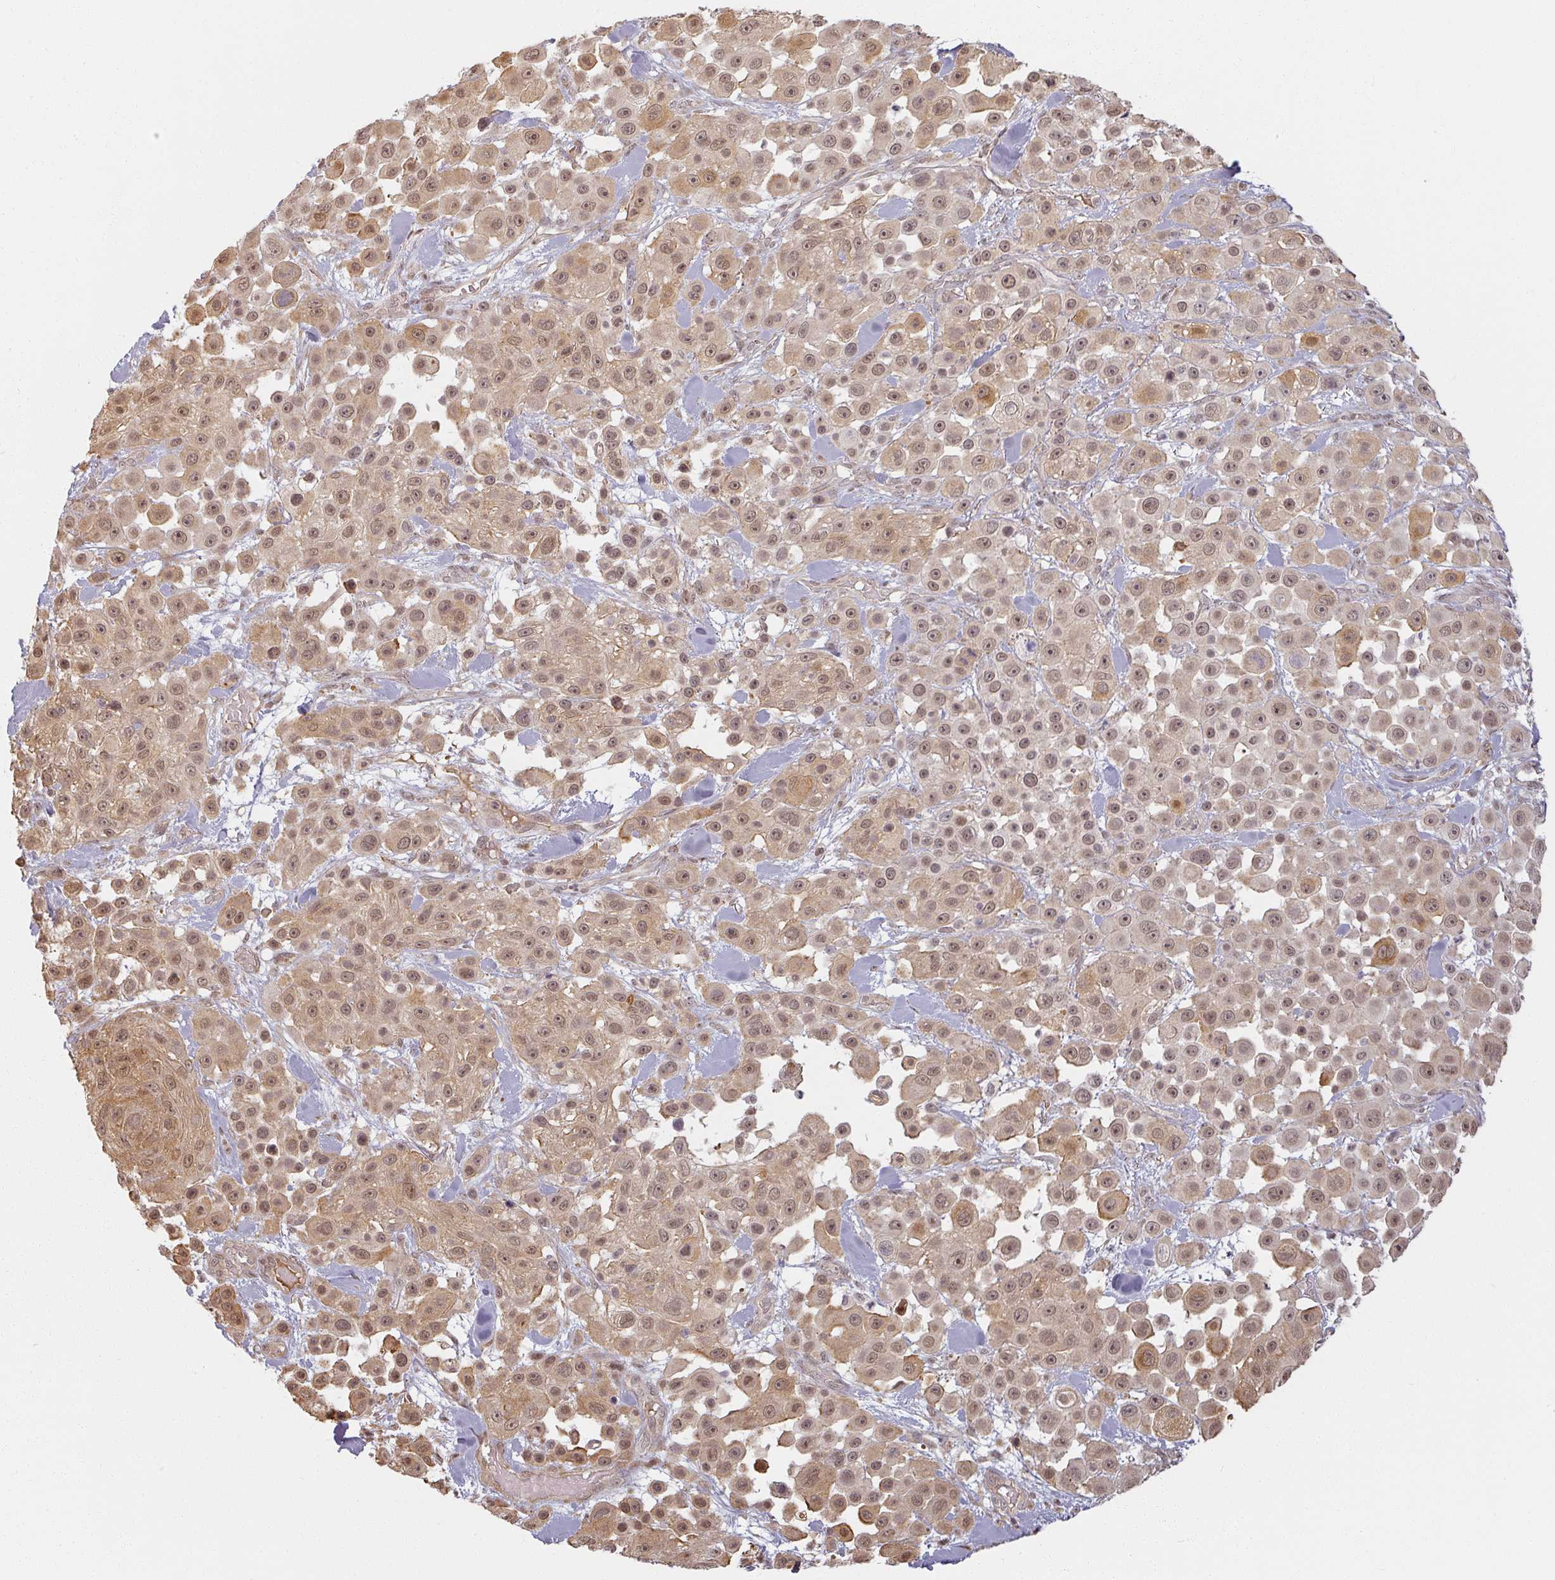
{"staining": {"intensity": "moderate", "quantity": ">75%", "location": "cytoplasmic/membranous,nuclear"}, "tissue": "skin cancer", "cell_type": "Tumor cells", "image_type": "cancer", "snomed": [{"axis": "morphology", "description": "Squamous cell carcinoma, NOS"}, {"axis": "topography", "description": "Skin"}], "caption": "Moderate cytoplasmic/membranous and nuclear positivity is appreciated in approximately >75% of tumor cells in squamous cell carcinoma (skin).", "gene": "MED19", "patient": {"sex": "male", "age": 67}}